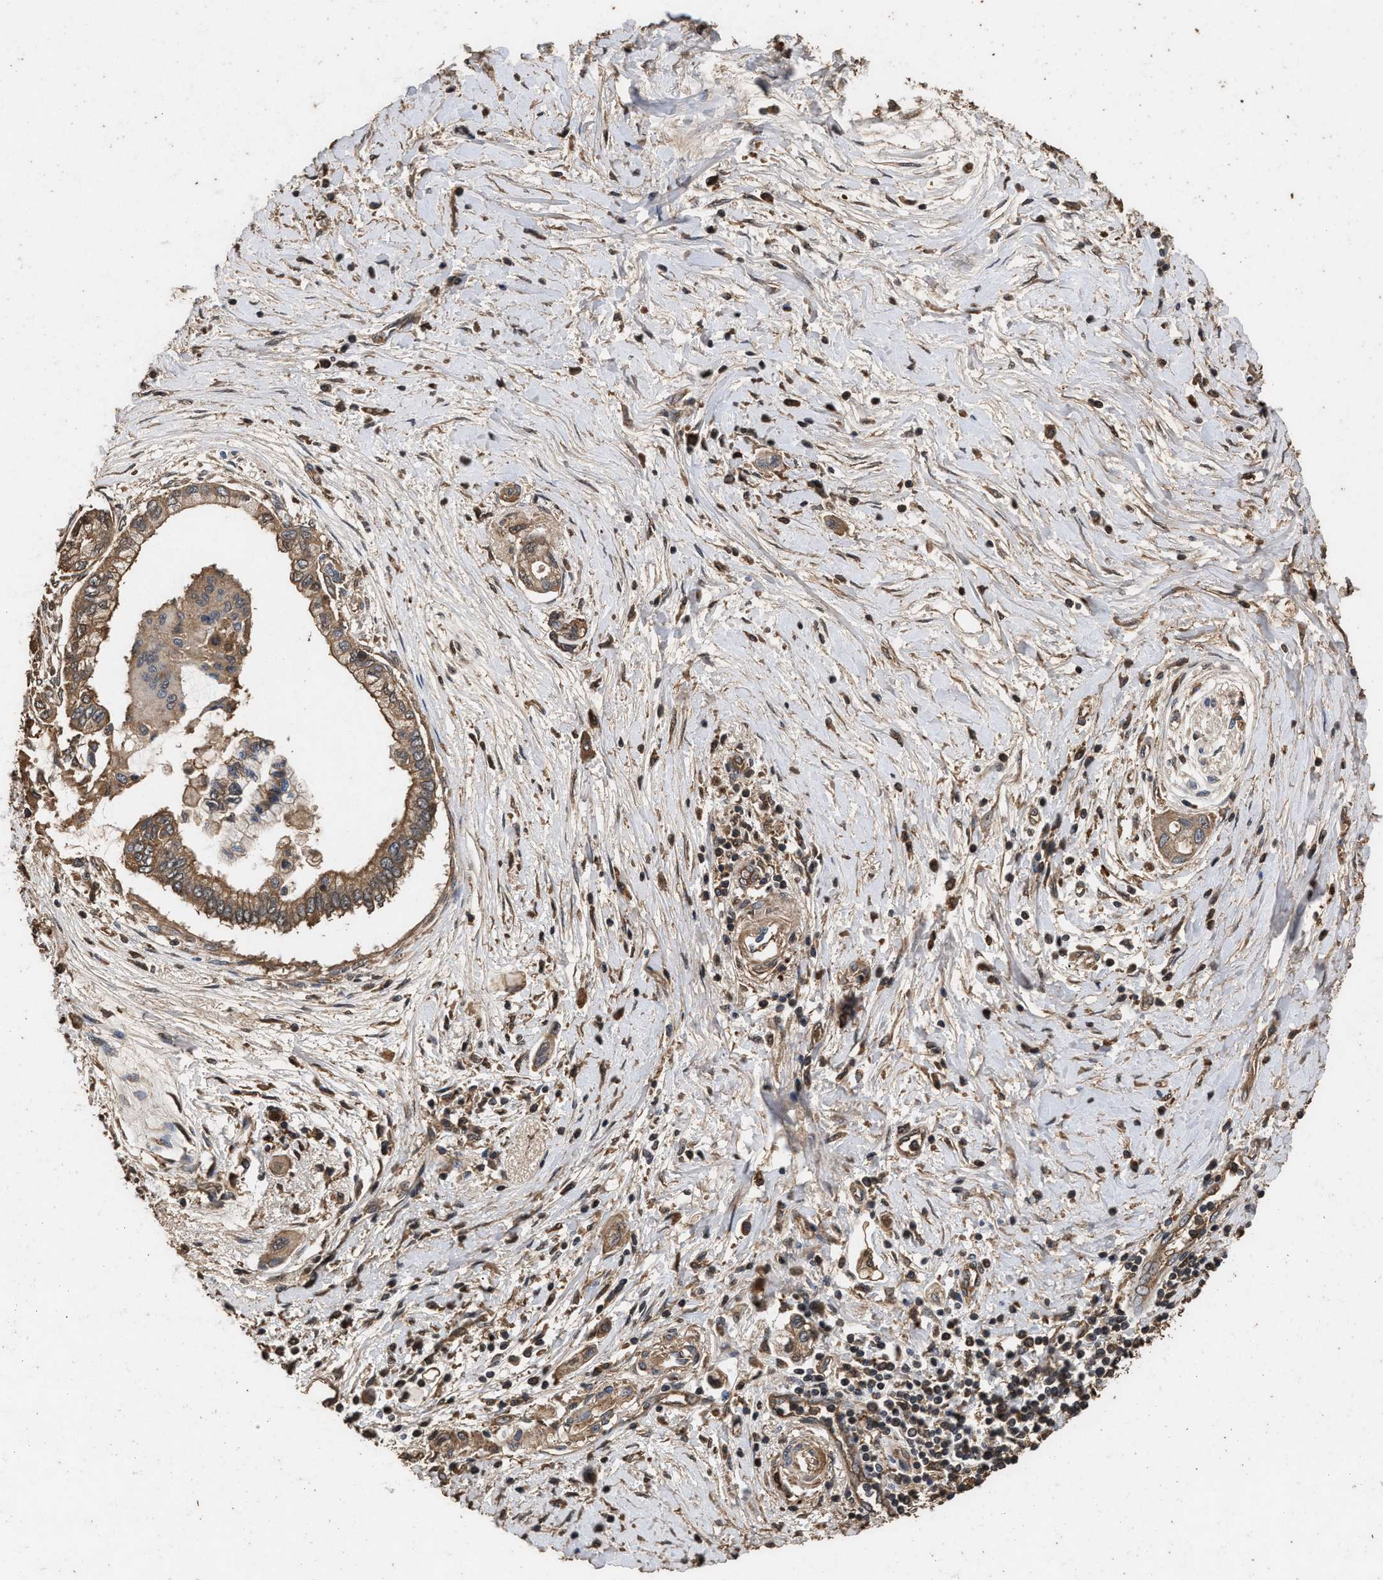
{"staining": {"intensity": "weak", "quantity": ">75%", "location": "cytoplasmic/membranous"}, "tissue": "pancreatic cancer", "cell_type": "Tumor cells", "image_type": "cancer", "snomed": [{"axis": "morphology", "description": "Adenocarcinoma, NOS"}, {"axis": "topography", "description": "Pancreas"}], "caption": "Immunohistochemical staining of human pancreatic adenocarcinoma reveals weak cytoplasmic/membranous protein expression in about >75% of tumor cells.", "gene": "KYAT1", "patient": {"sex": "male", "age": 59}}